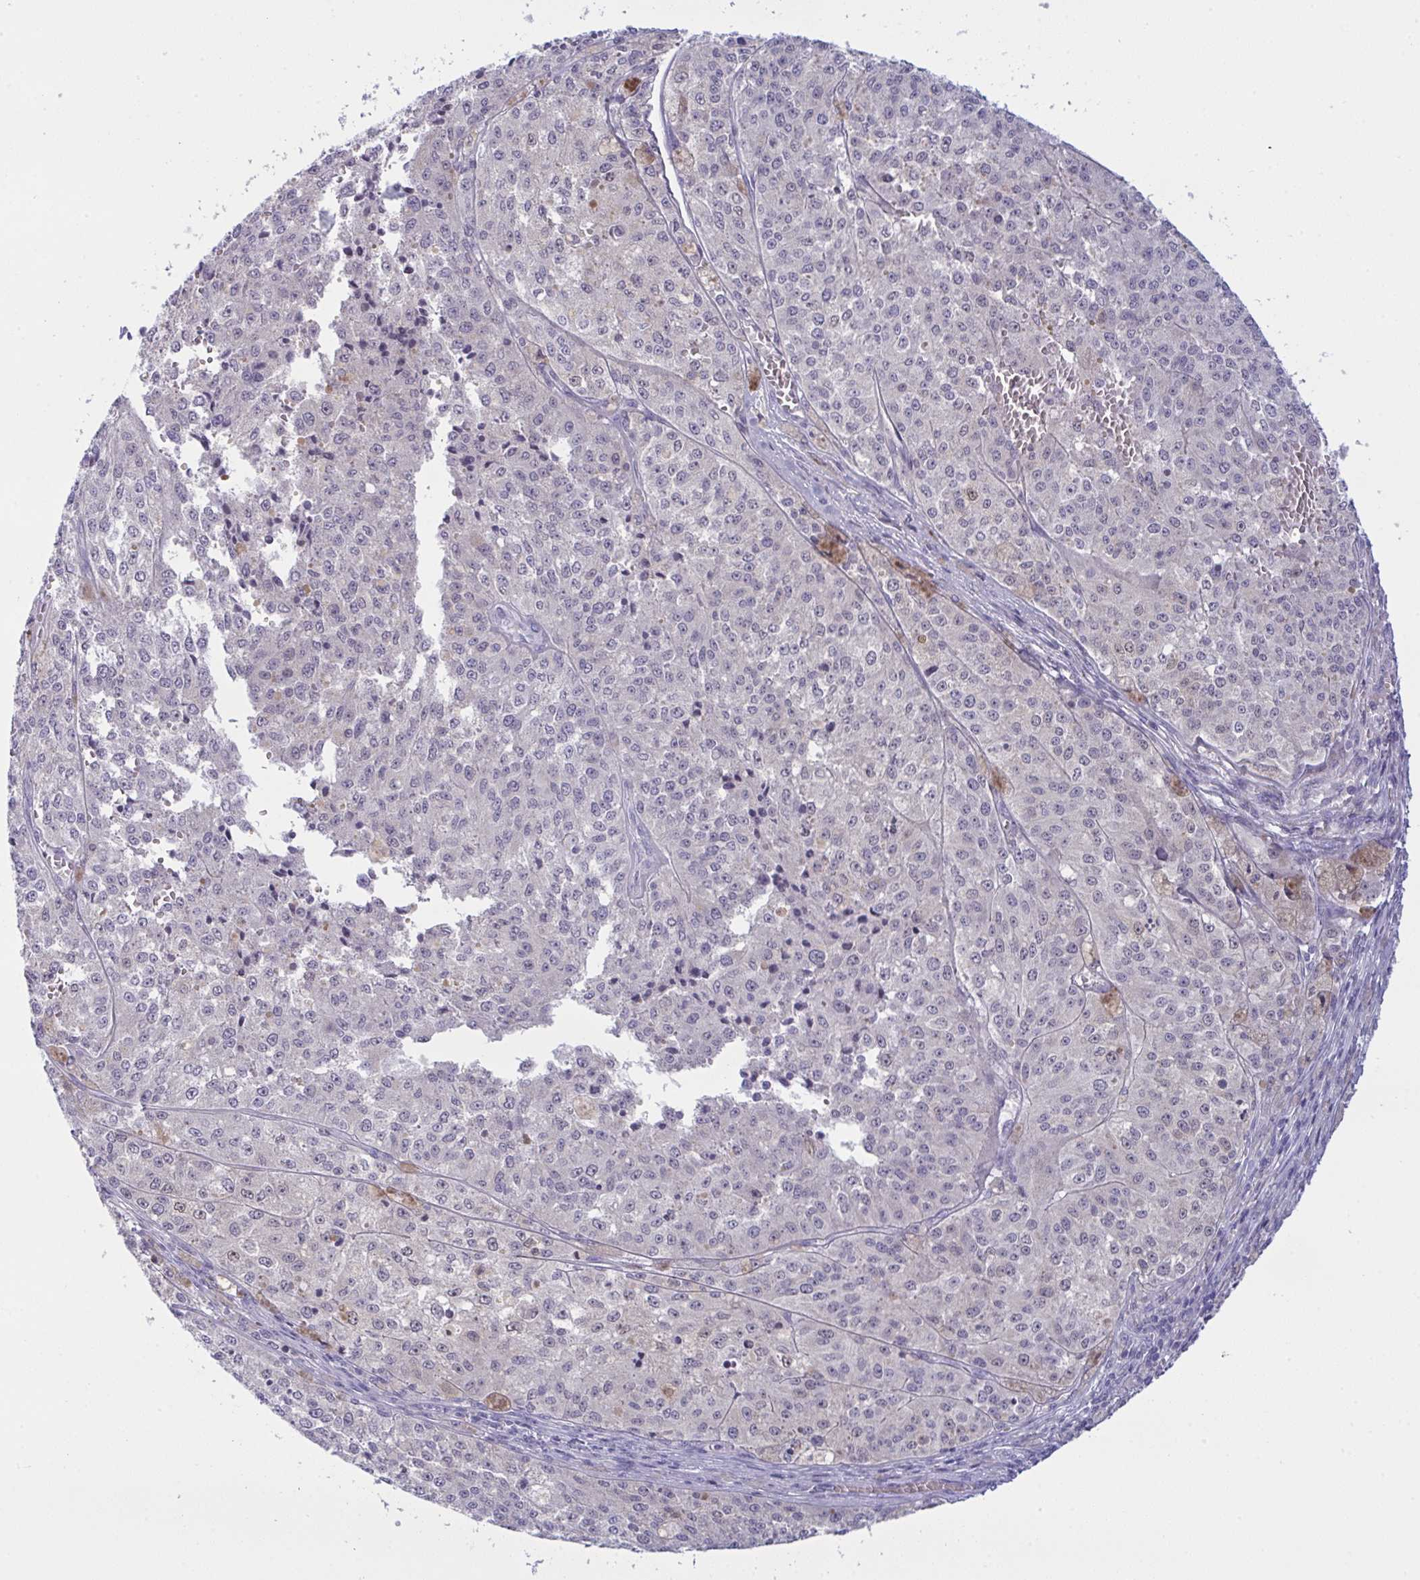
{"staining": {"intensity": "negative", "quantity": "none", "location": "none"}, "tissue": "melanoma", "cell_type": "Tumor cells", "image_type": "cancer", "snomed": [{"axis": "morphology", "description": "Malignant melanoma, Metastatic site"}, {"axis": "topography", "description": "Lymph node"}], "caption": "Malignant melanoma (metastatic site) was stained to show a protein in brown. There is no significant expression in tumor cells.", "gene": "TENT5D", "patient": {"sex": "female", "age": 64}}